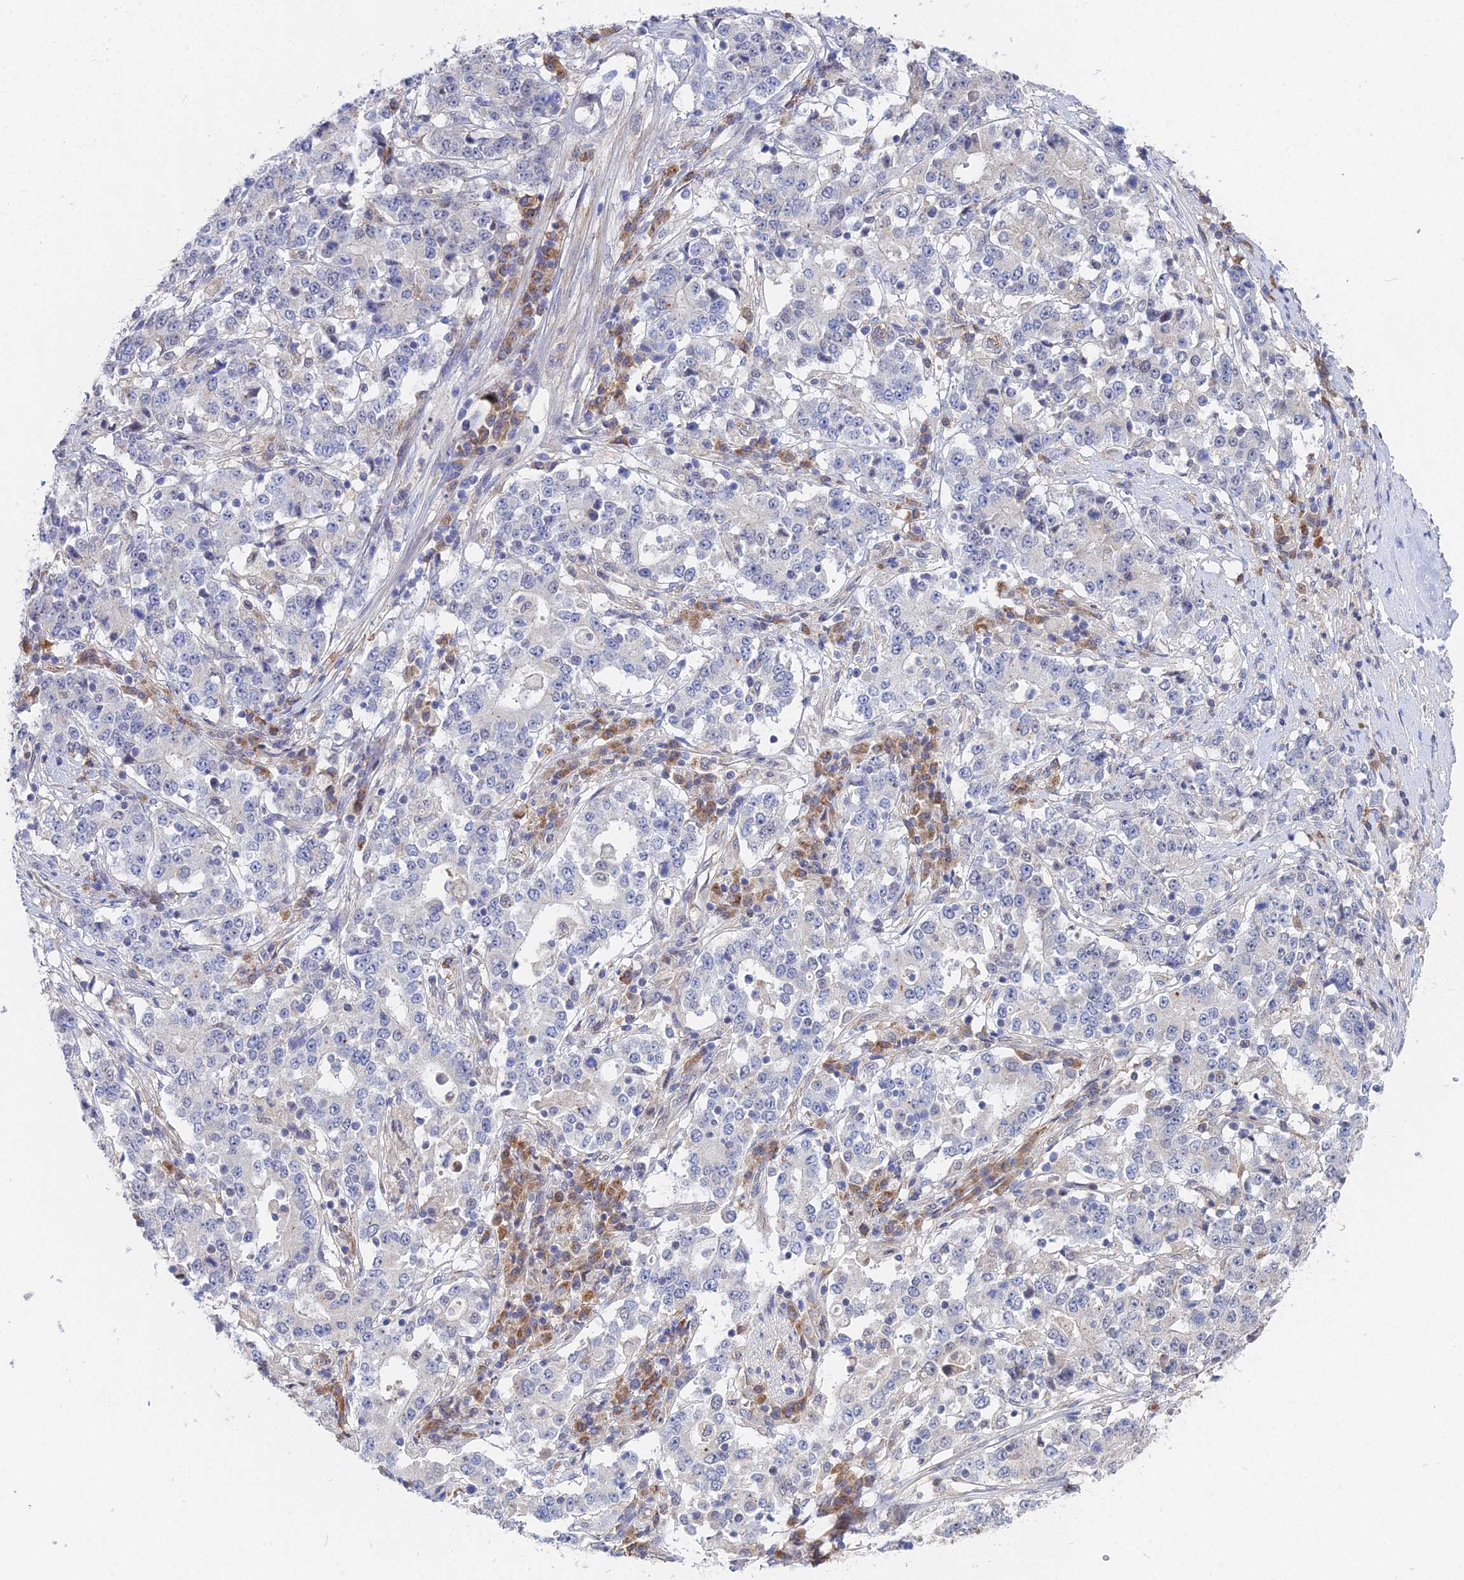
{"staining": {"intensity": "negative", "quantity": "none", "location": "none"}, "tissue": "stomach cancer", "cell_type": "Tumor cells", "image_type": "cancer", "snomed": [{"axis": "morphology", "description": "Adenocarcinoma, NOS"}, {"axis": "topography", "description": "Stomach"}], "caption": "Immunohistochemical staining of stomach cancer exhibits no significant expression in tumor cells.", "gene": "DNAH14", "patient": {"sex": "male", "age": 59}}